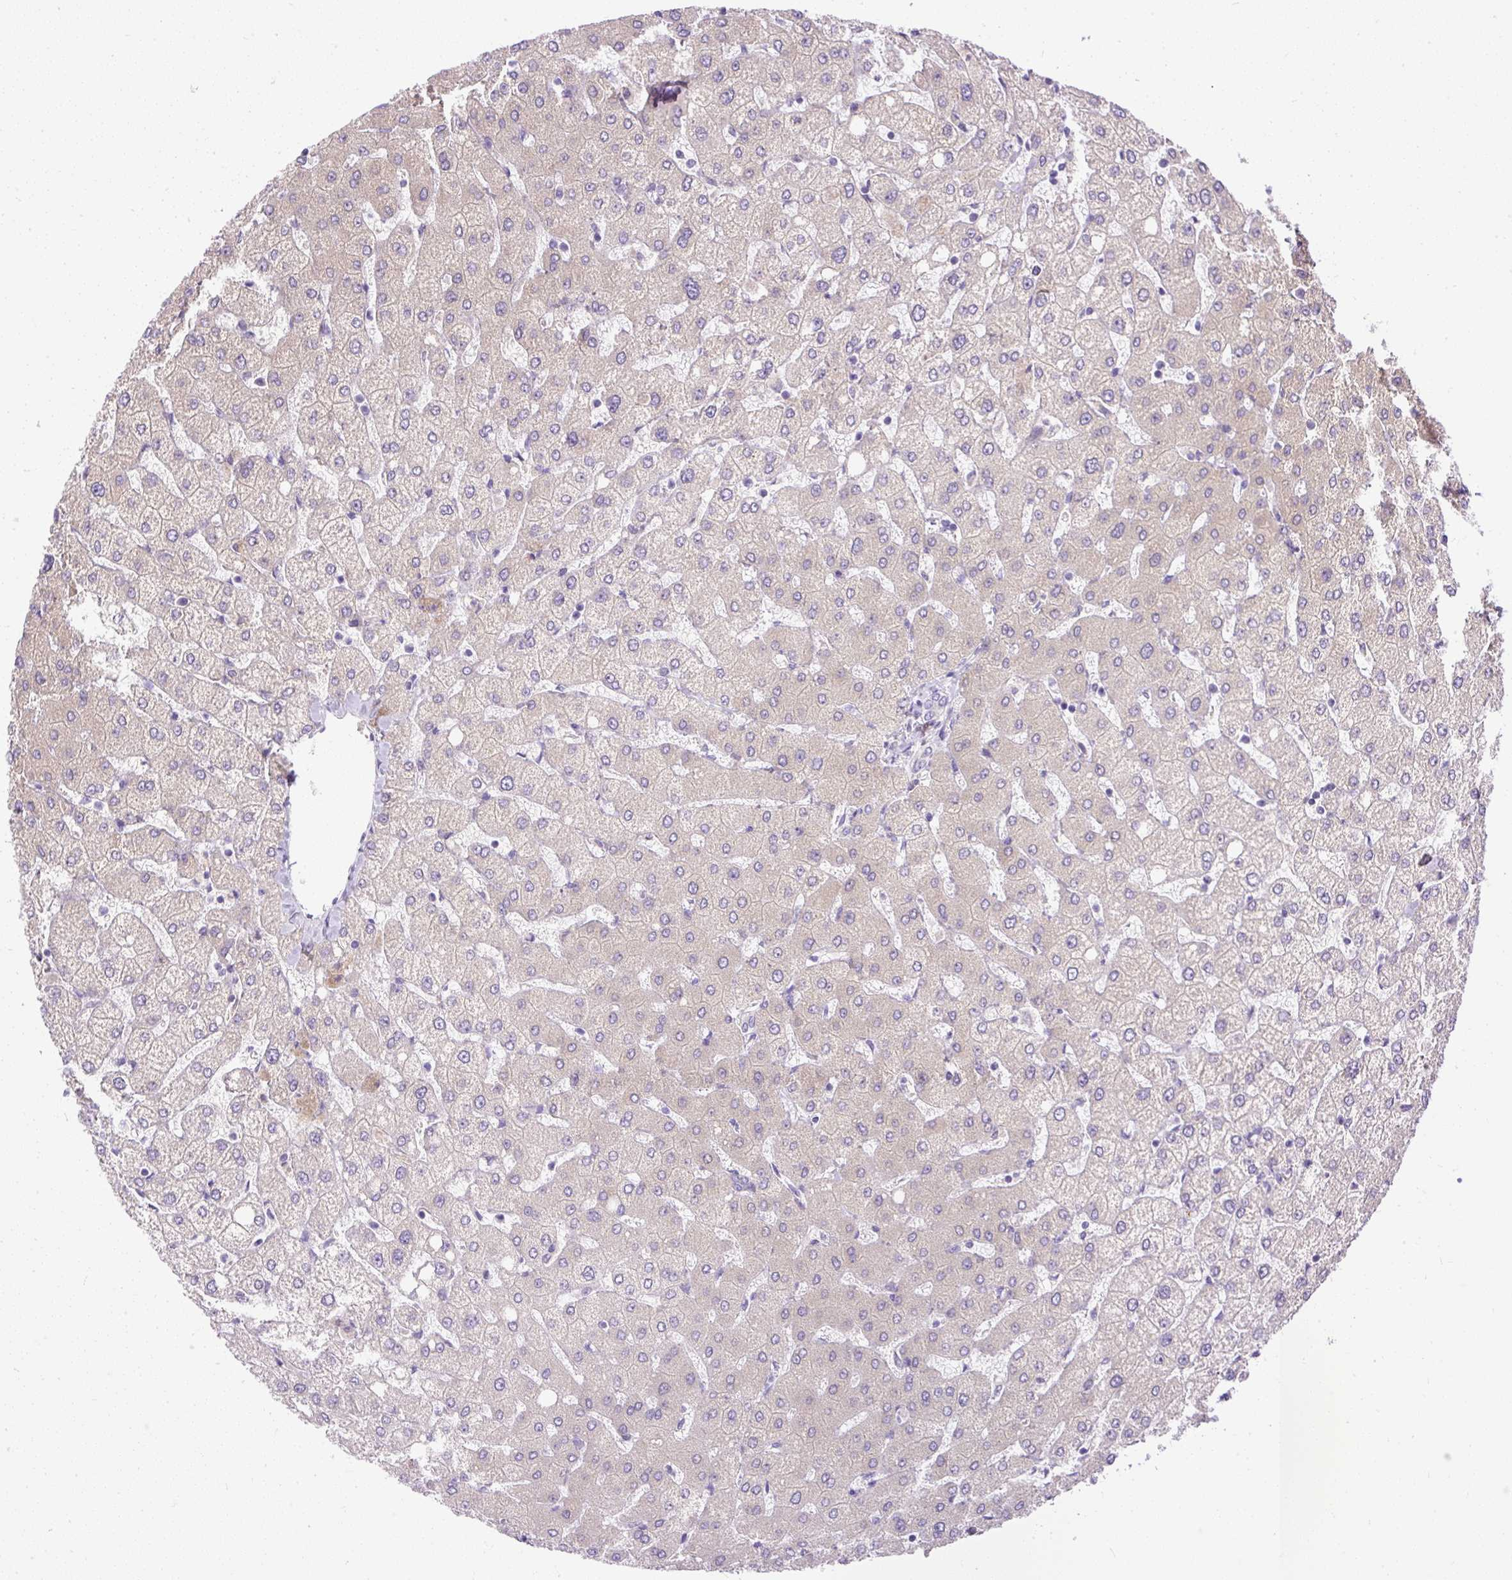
{"staining": {"intensity": "negative", "quantity": "none", "location": "none"}, "tissue": "liver", "cell_type": "Cholangiocytes", "image_type": "normal", "snomed": [{"axis": "morphology", "description": "Normal tissue, NOS"}, {"axis": "topography", "description": "Liver"}], "caption": "DAB (3,3'-diaminobenzidine) immunohistochemical staining of unremarkable liver reveals no significant staining in cholangiocytes. The staining was performed using DAB (3,3'-diaminobenzidine) to visualize the protein expression in brown, while the nuclei were stained in blue with hematoxylin (Magnification: 20x).", "gene": "SYBU", "patient": {"sex": "female", "age": 54}}